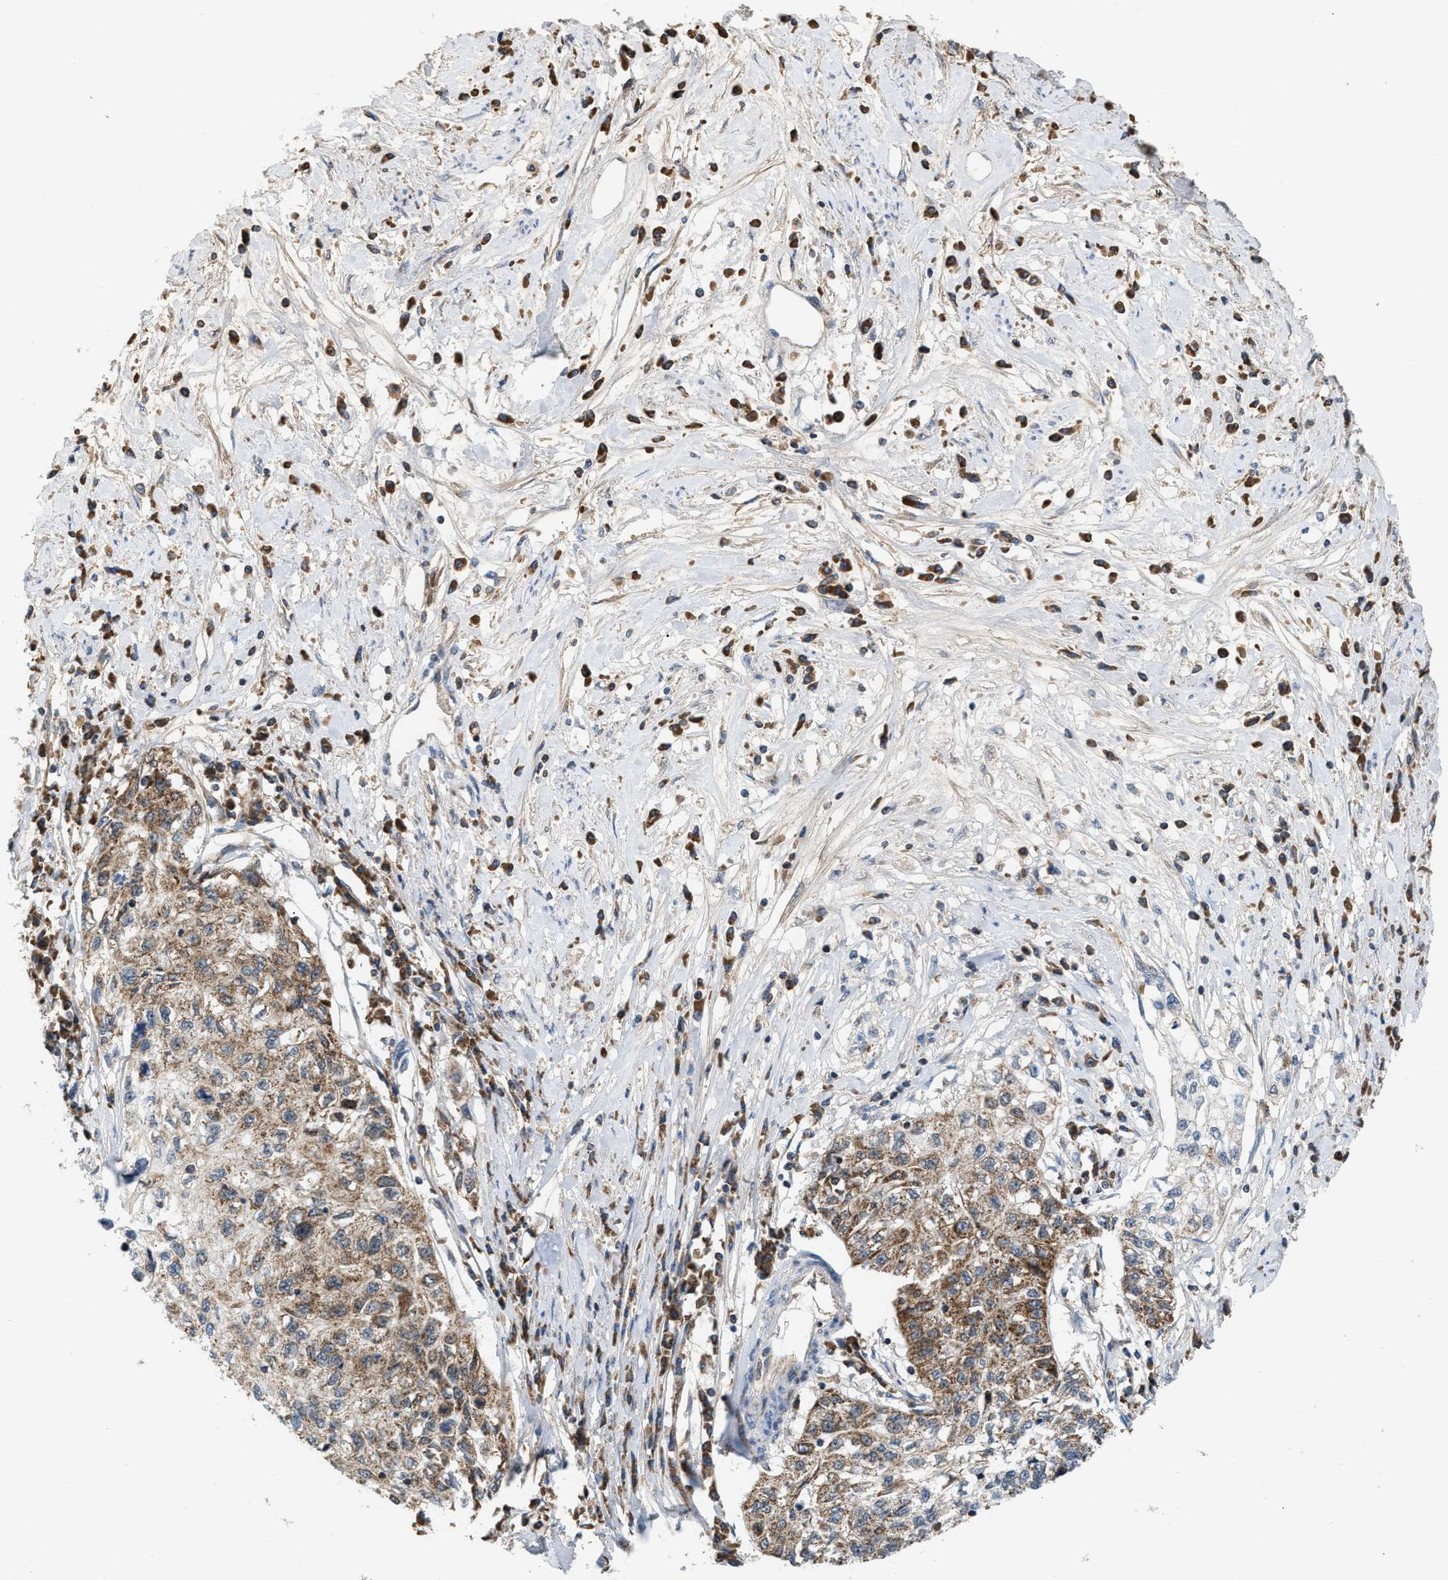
{"staining": {"intensity": "moderate", "quantity": ">75%", "location": "cytoplasmic/membranous"}, "tissue": "cervical cancer", "cell_type": "Tumor cells", "image_type": "cancer", "snomed": [{"axis": "morphology", "description": "Squamous cell carcinoma, NOS"}, {"axis": "topography", "description": "Cervix"}], "caption": "Immunohistochemistry (IHC) (DAB) staining of squamous cell carcinoma (cervical) exhibits moderate cytoplasmic/membranous protein positivity in approximately >75% of tumor cells. The protein of interest is stained brown, and the nuclei are stained in blue (DAB IHC with brightfield microscopy, high magnification).", "gene": "PMPCA", "patient": {"sex": "female", "age": 57}}